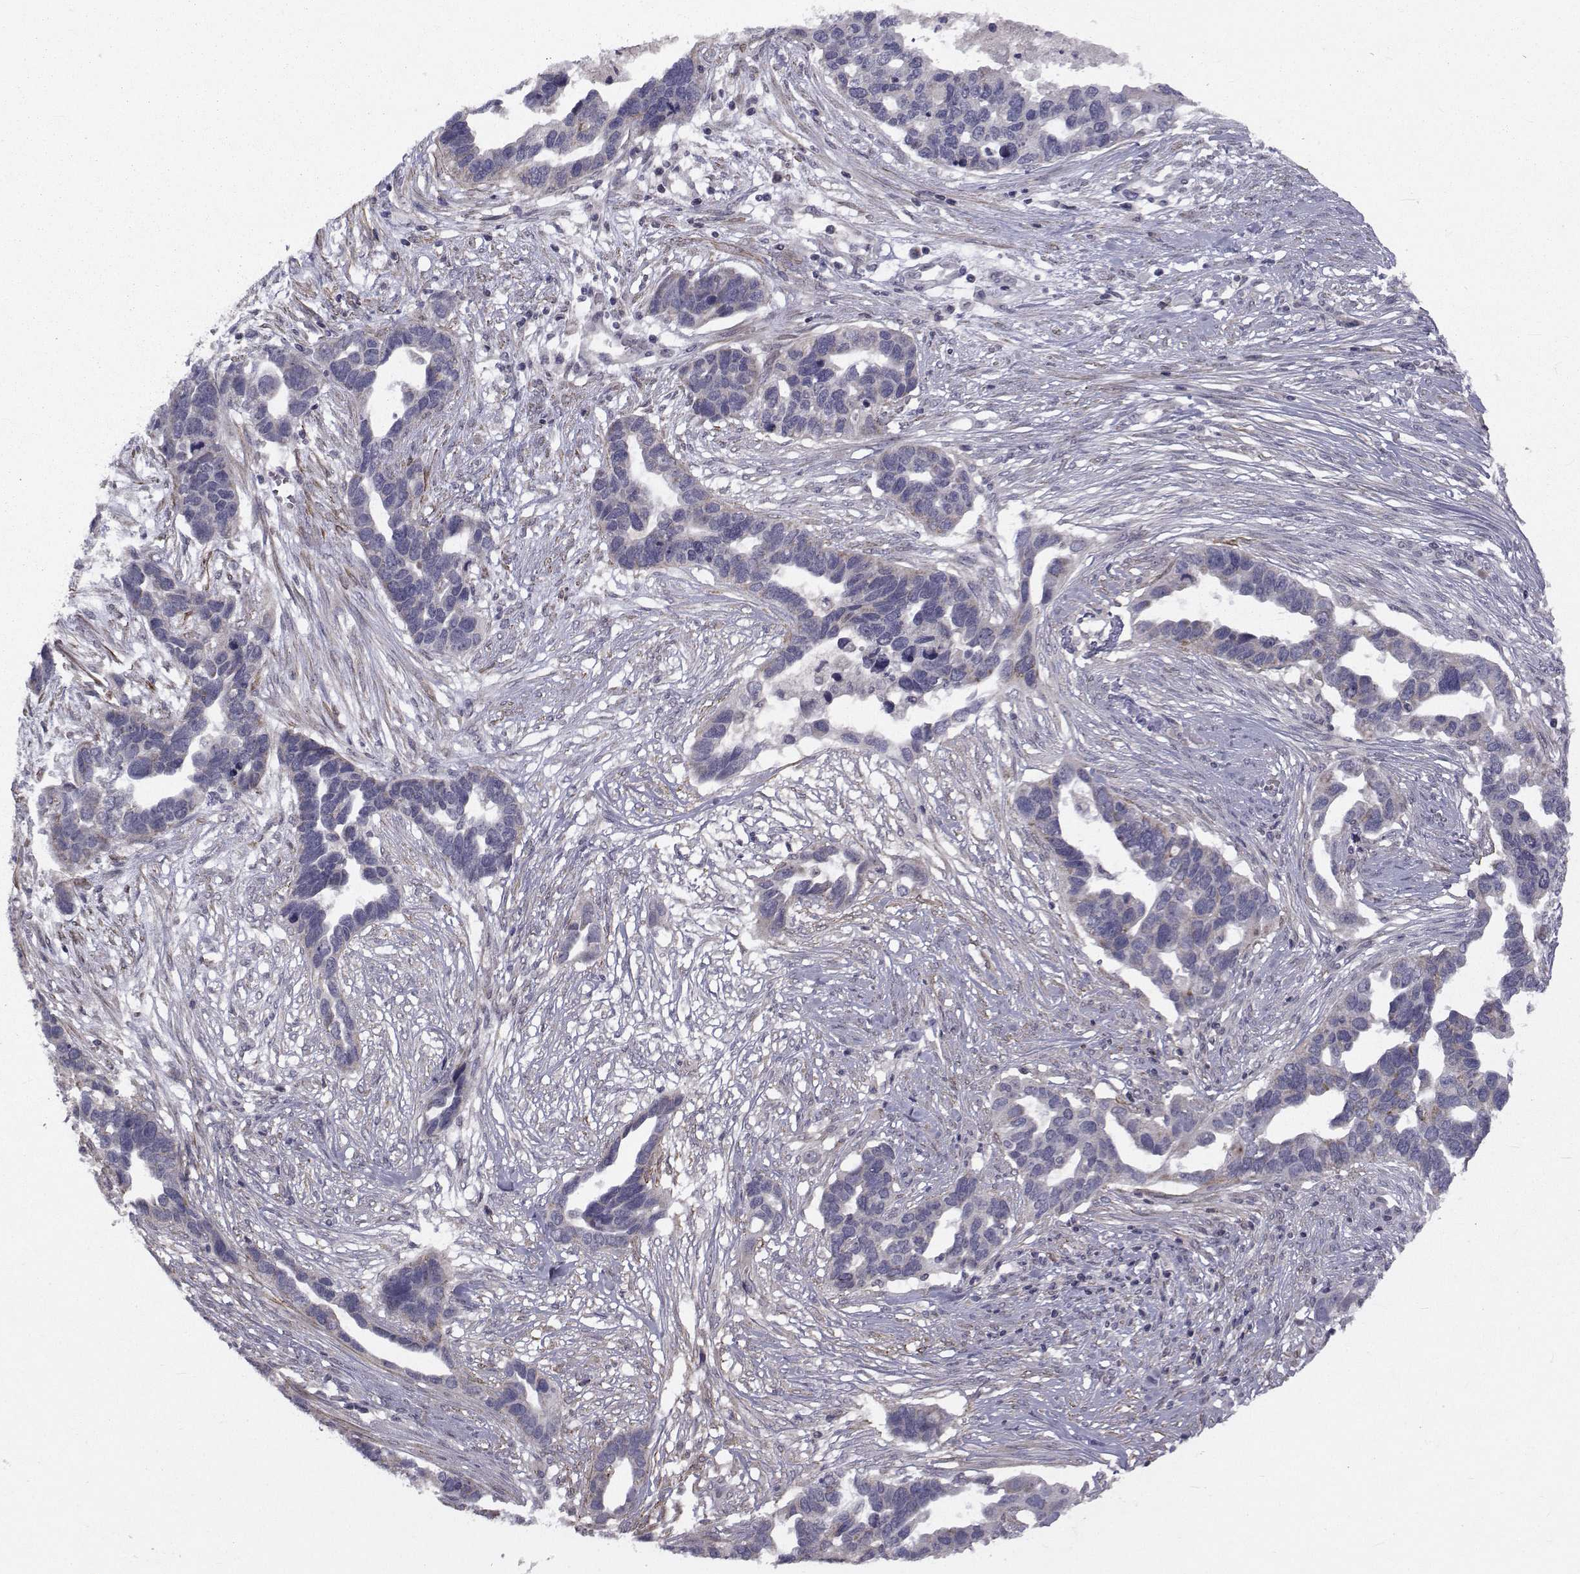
{"staining": {"intensity": "negative", "quantity": "none", "location": "none"}, "tissue": "ovarian cancer", "cell_type": "Tumor cells", "image_type": "cancer", "snomed": [{"axis": "morphology", "description": "Cystadenocarcinoma, serous, NOS"}, {"axis": "topography", "description": "Ovary"}], "caption": "Tumor cells are negative for protein expression in human ovarian serous cystadenocarcinoma.", "gene": "FDXR", "patient": {"sex": "female", "age": 54}}